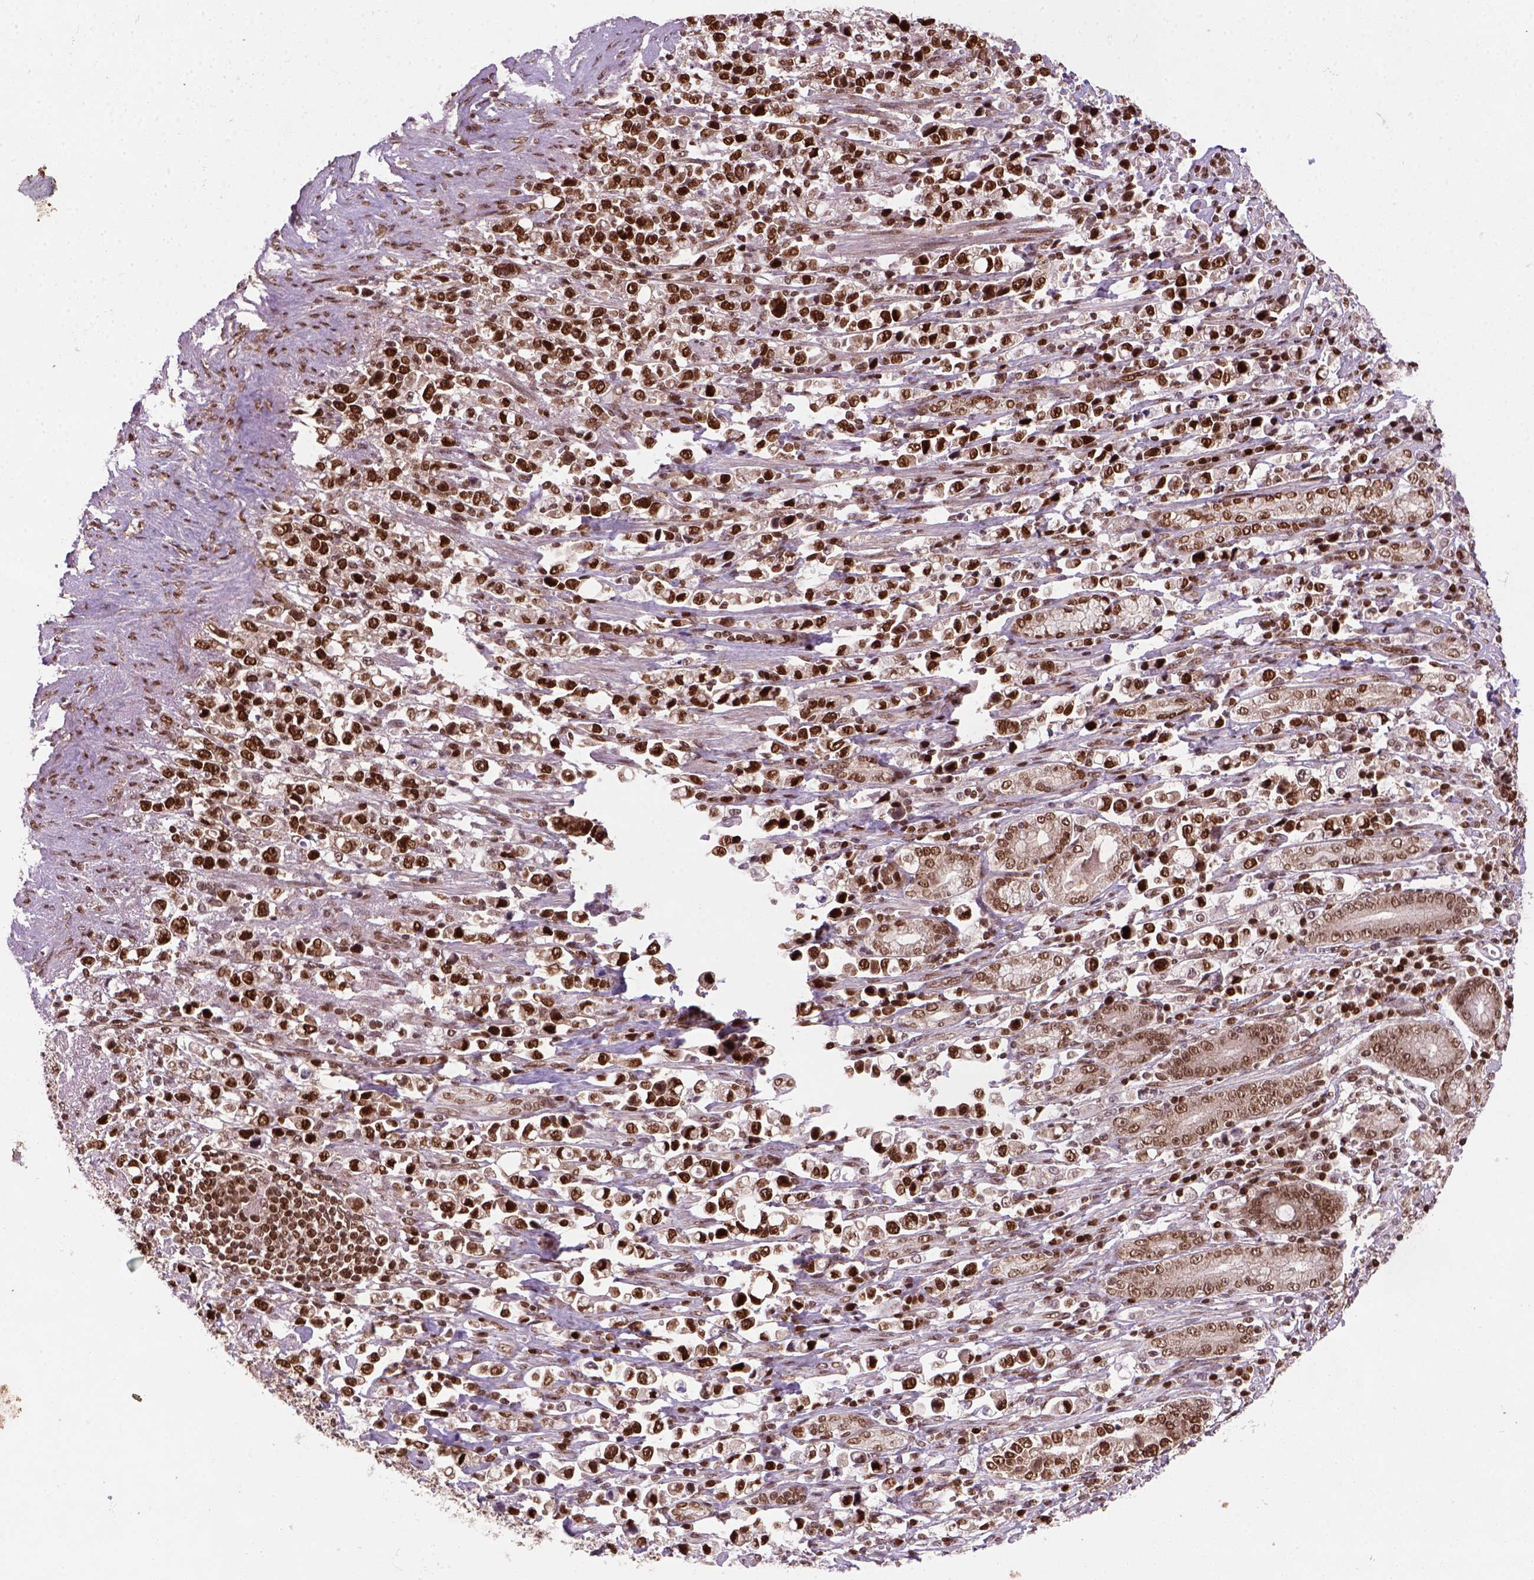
{"staining": {"intensity": "strong", "quantity": ">75%", "location": "nuclear"}, "tissue": "stomach cancer", "cell_type": "Tumor cells", "image_type": "cancer", "snomed": [{"axis": "morphology", "description": "Adenocarcinoma, NOS"}, {"axis": "topography", "description": "Stomach"}], "caption": "This histopathology image displays adenocarcinoma (stomach) stained with immunohistochemistry (IHC) to label a protein in brown. The nuclear of tumor cells show strong positivity for the protein. Nuclei are counter-stained blue.", "gene": "MGMT", "patient": {"sex": "male", "age": 63}}